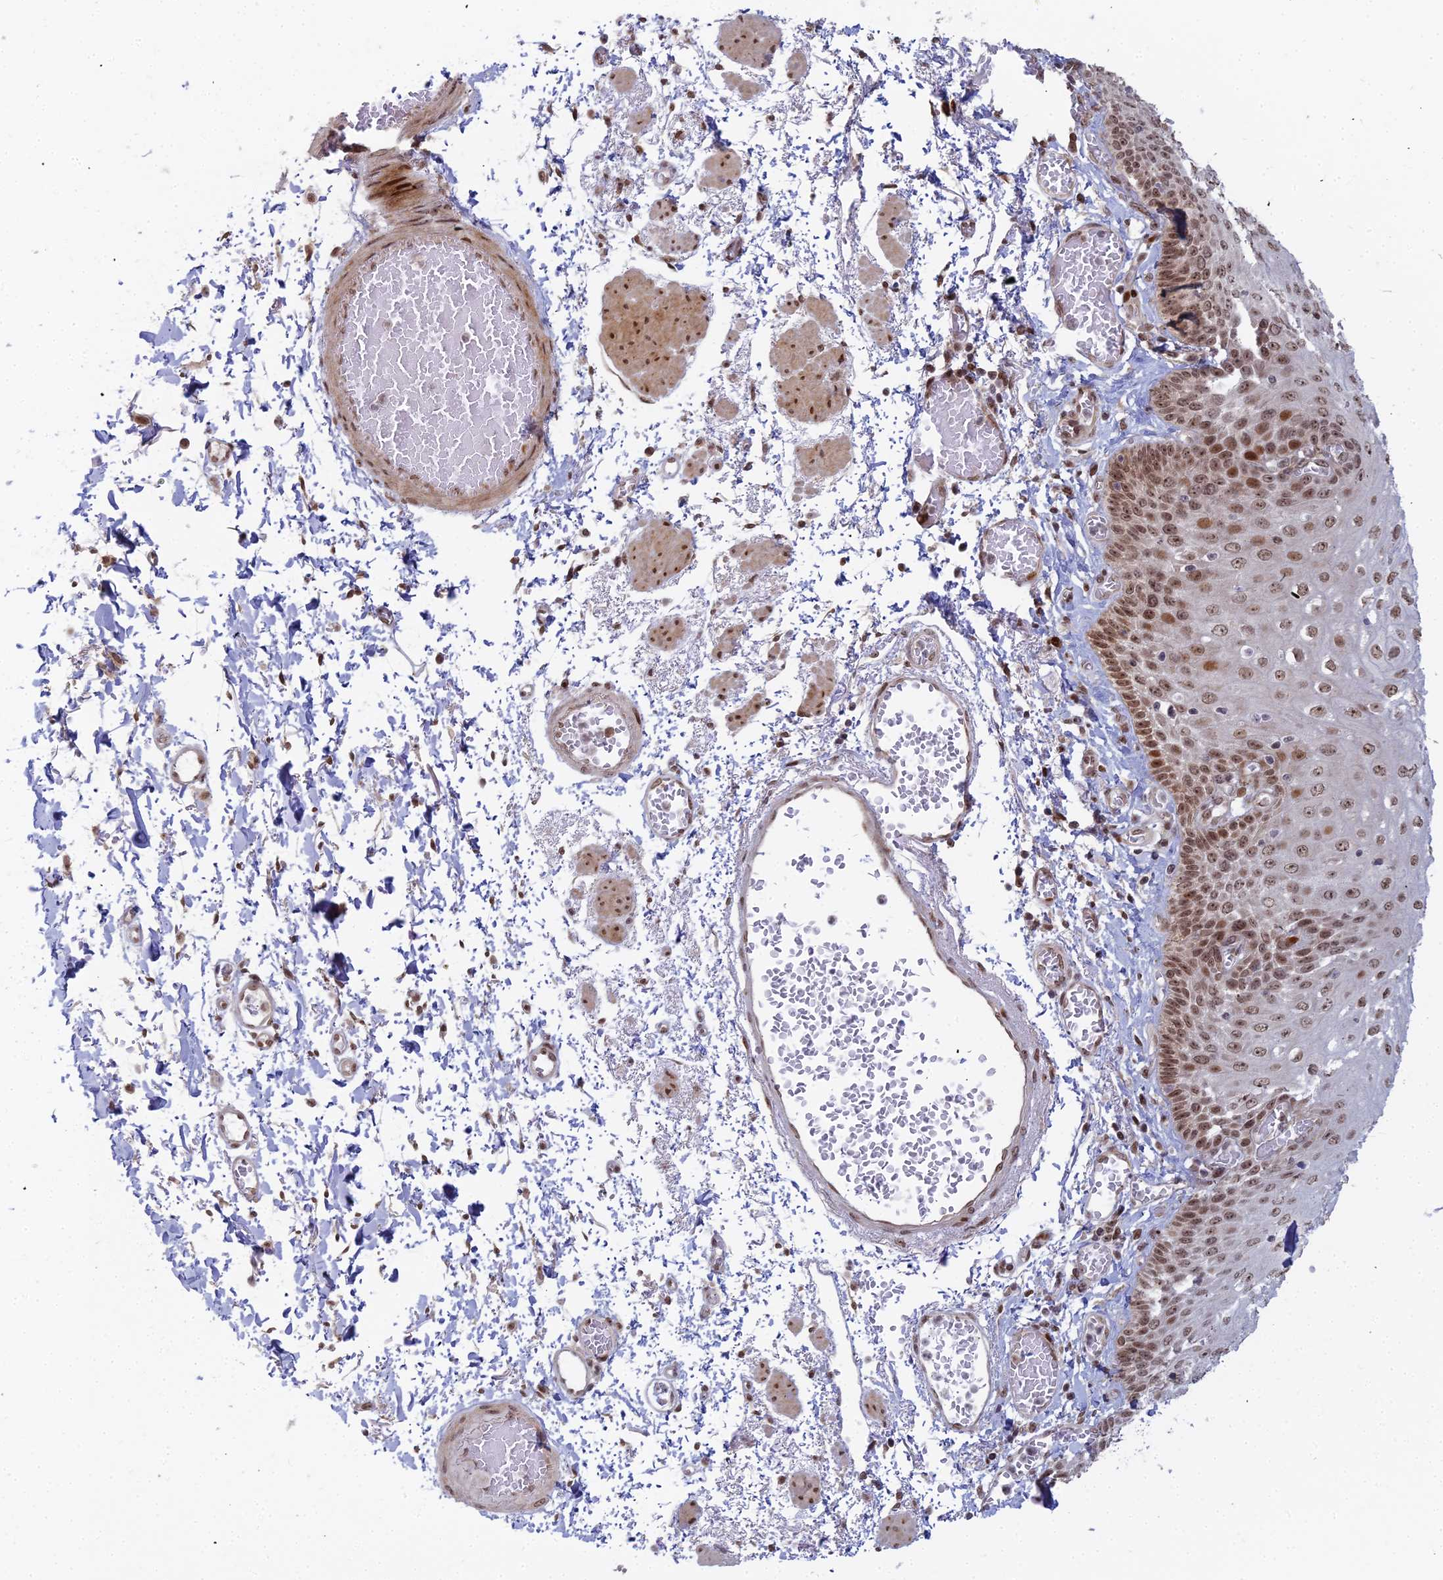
{"staining": {"intensity": "moderate", "quantity": ">75%", "location": "nuclear"}, "tissue": "esophagus", "cell_type": "Squamous epithelial cells", "image_type": "normal", "snomed": [{"axis": "morphology", "description": "Normal tissue, NOS"}, {"axis": "topography", "description": "Esophagus"}], "caption": "Immunohistochemistry (IHC) histopathology image of unremarkable esophagus: human esophagus stained using IHC demonstrates medium levels of moderate protein expression localized specifically in the nuclear of squamous epithelial cells, appearing as a nuclear brown color.", "gene": "ABCA2", "patient": {"sex": "male", "age": 81}}